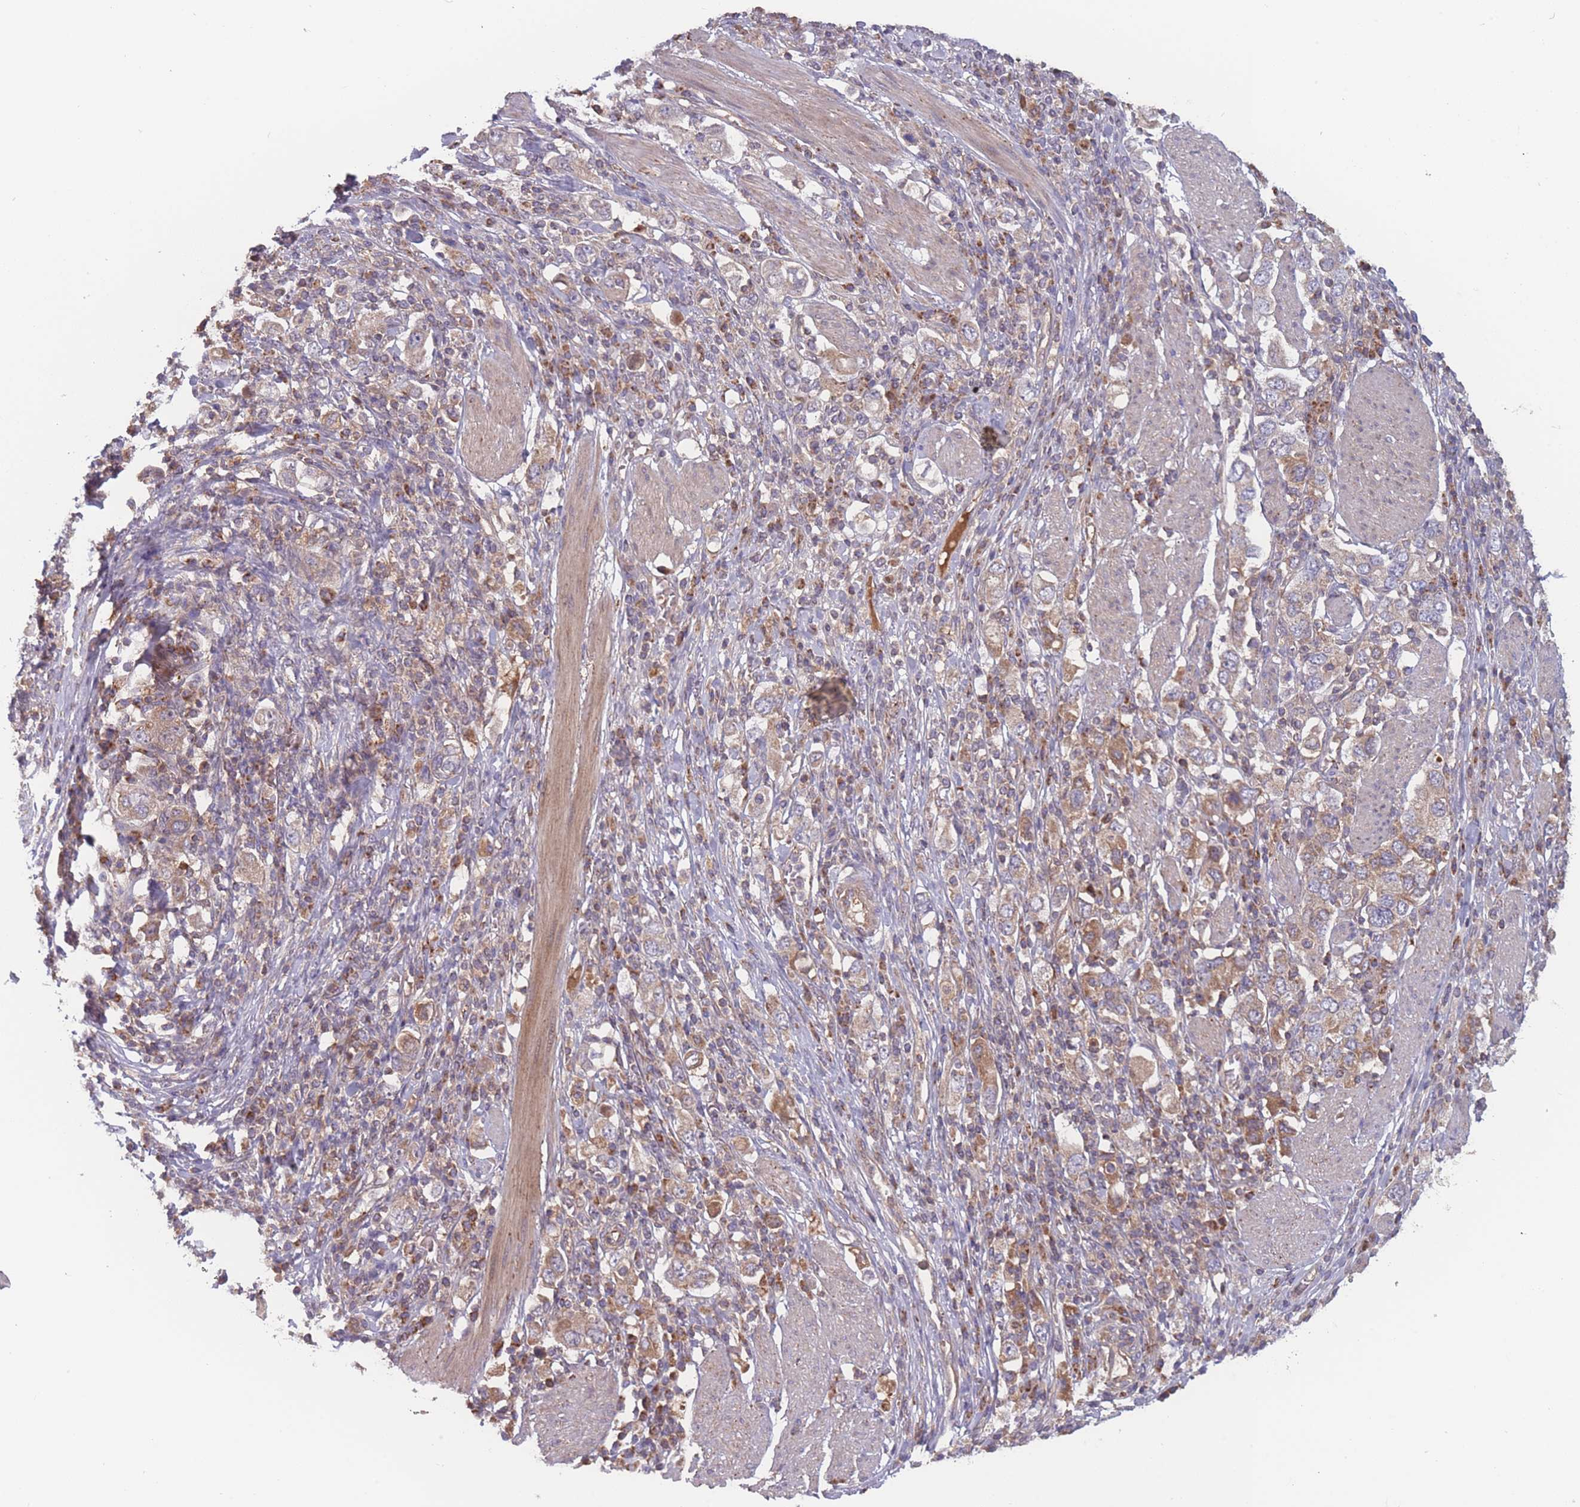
{"staining": {"intensity": "moderate", "quantity": "<25%", "location": "cytoplasmic/membranous"}, "tissue": "stomach cancer", "cell_type": "Tumor cells", "image_type": "cancer", "snomed": [{"axis": "morphology", "description": "Adenocarcinoma, NOS"}, {"axis": "topography", "description": "Stomach, upper"}, {"axis": "topography", "description": "Stomach"}], "caption": "Protein expression by immunohistochemistry shows moderate cytoplasmic/membranous expression in approximately <25% of tumor cells in stomach cancer (adenocarcinoma).", "gene": "ATP5MG", "patient": {"sex": "male", "age": 62}}